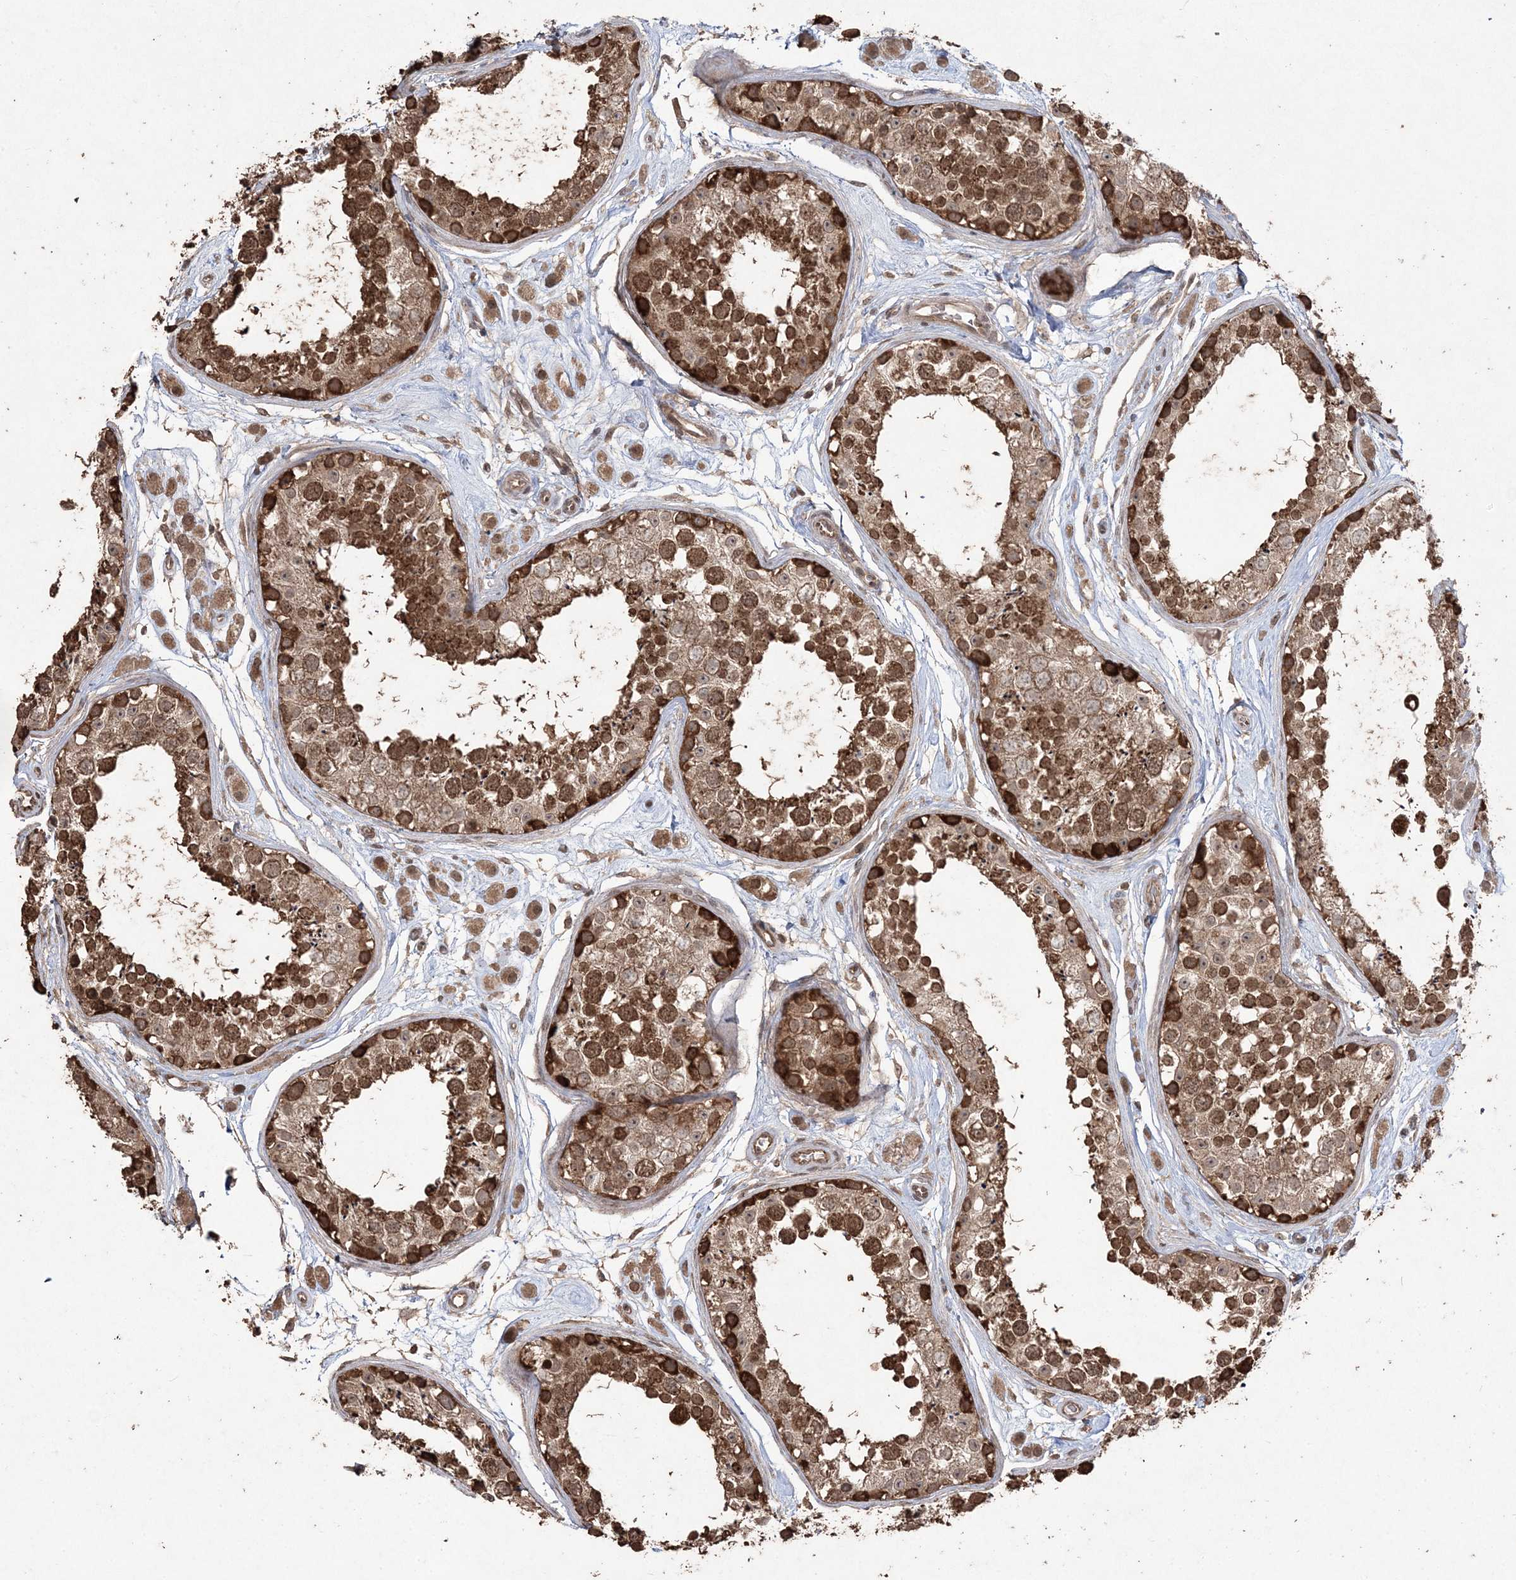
{"staining": {"intensity": "strong", "quantity": ">75%", "location": "cytoplasmic/membranous,nuclear"}, "tissue": "testis", "cell_type": "Cells in seminiferous ducts", "image_type": "normal", "snomed": [{"axis": "morphology", "description": "Normal tissue, NOS"}, {"axis": "topography", "description": "Testis"}], "caption": "Strong cytoplasmic/membranous,nuclear protein positivity is identified in approximately >75% of cells in seminiferous ducts in testis. The staining was performed using DAB to visualize the protein expression in brown, while the nuclei were stained in blue with hematoxylin (Magnification: 20x).", "gene": "EHHADH", "patient": {"sex": "male", "age": 25}}